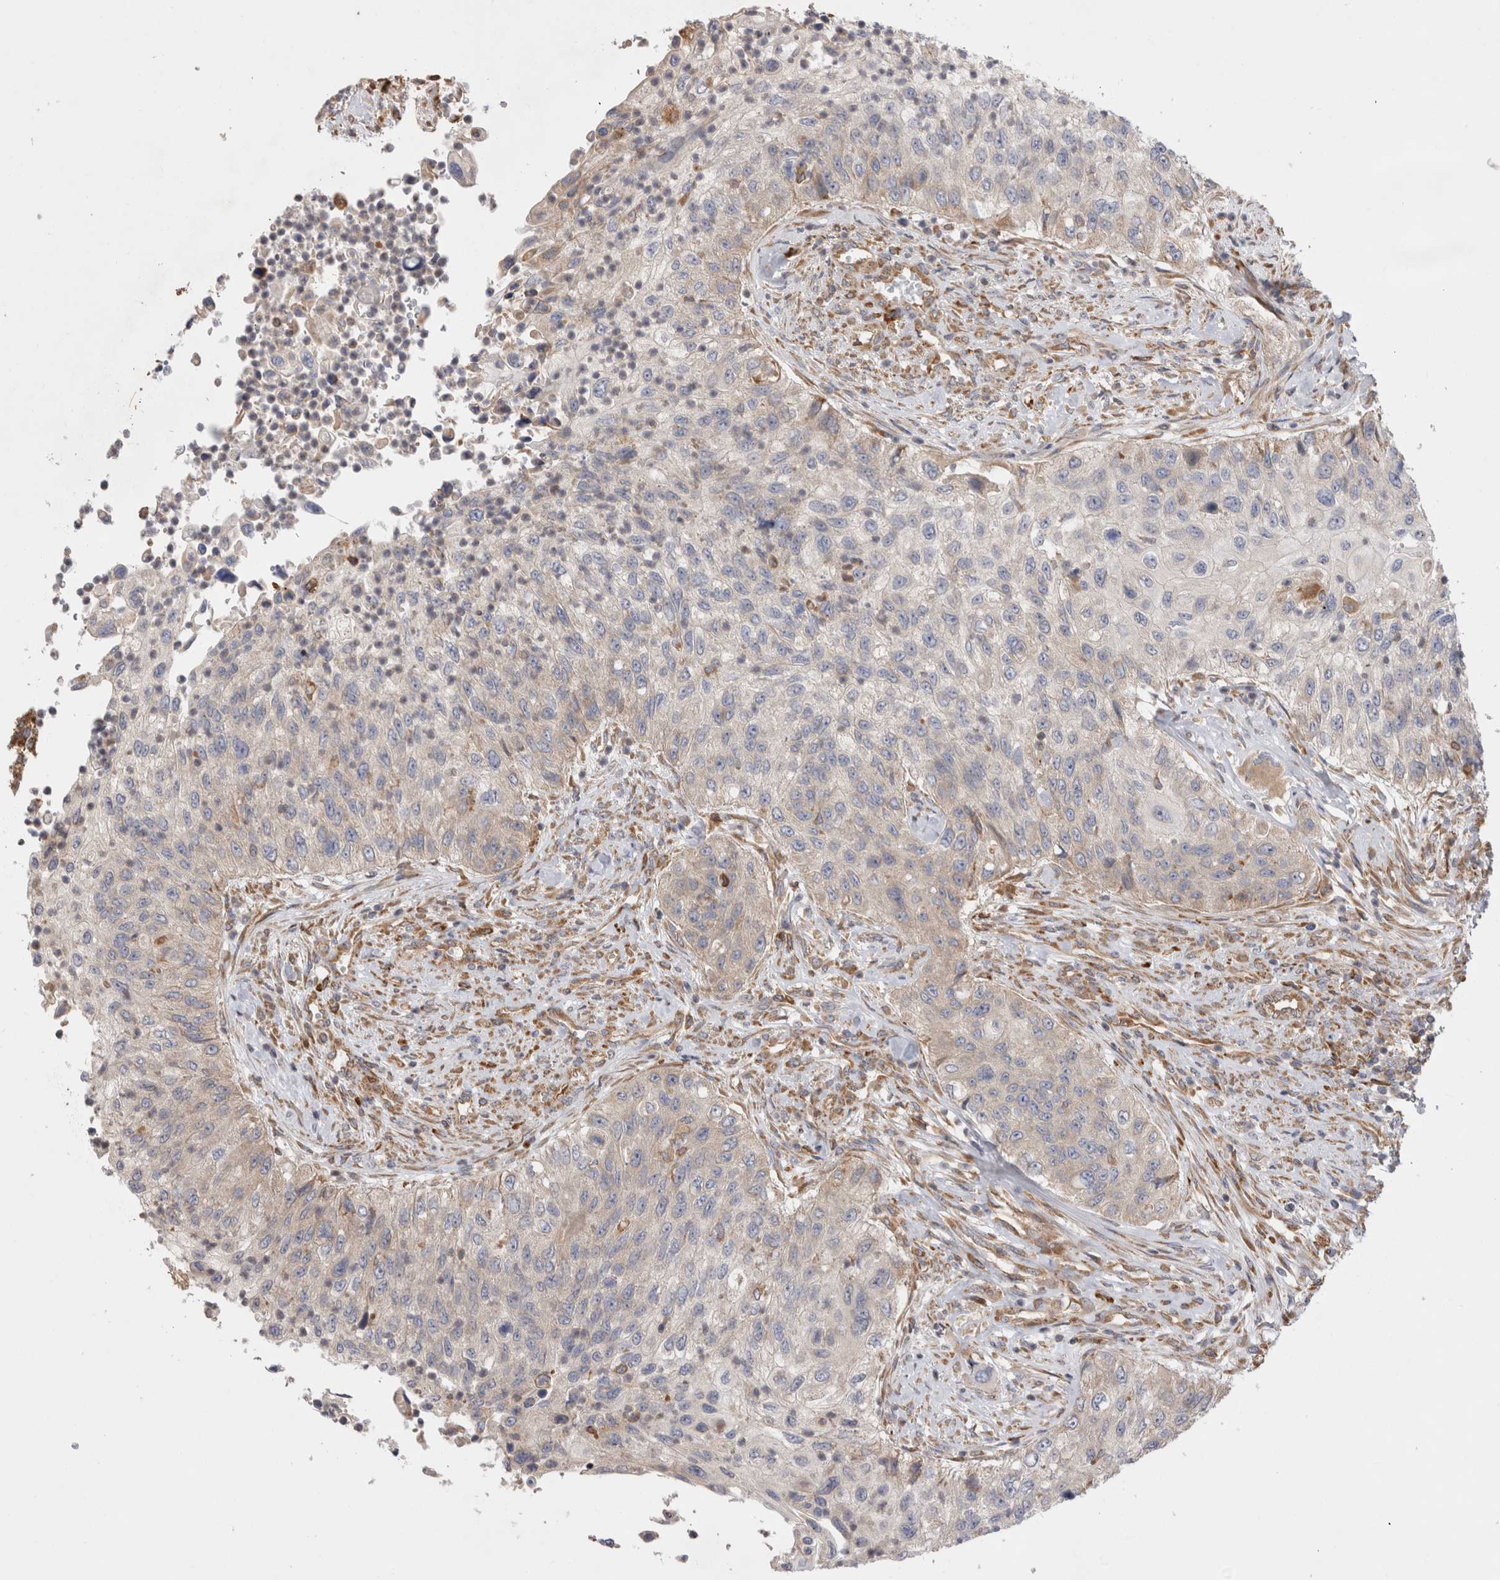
{"staining": {"intensity": "negative", "quantity": "none", "location": "none"}, "tissue": "urothelial cancer", "cell_type": "Tumor cells", "image_type": "cancer", "snomed": [{"axis": "morphology", "description": "Urothelial carcinoma, High grade"}, {"axis": "topography", "description": "Urinary bladder"}], "caption": "Image shows no significant protein positivity in tumor cells of high-grade urothelial carcinoma.", "gene": "PDCD10", "patient": {"sex": "female", "age": 60}}